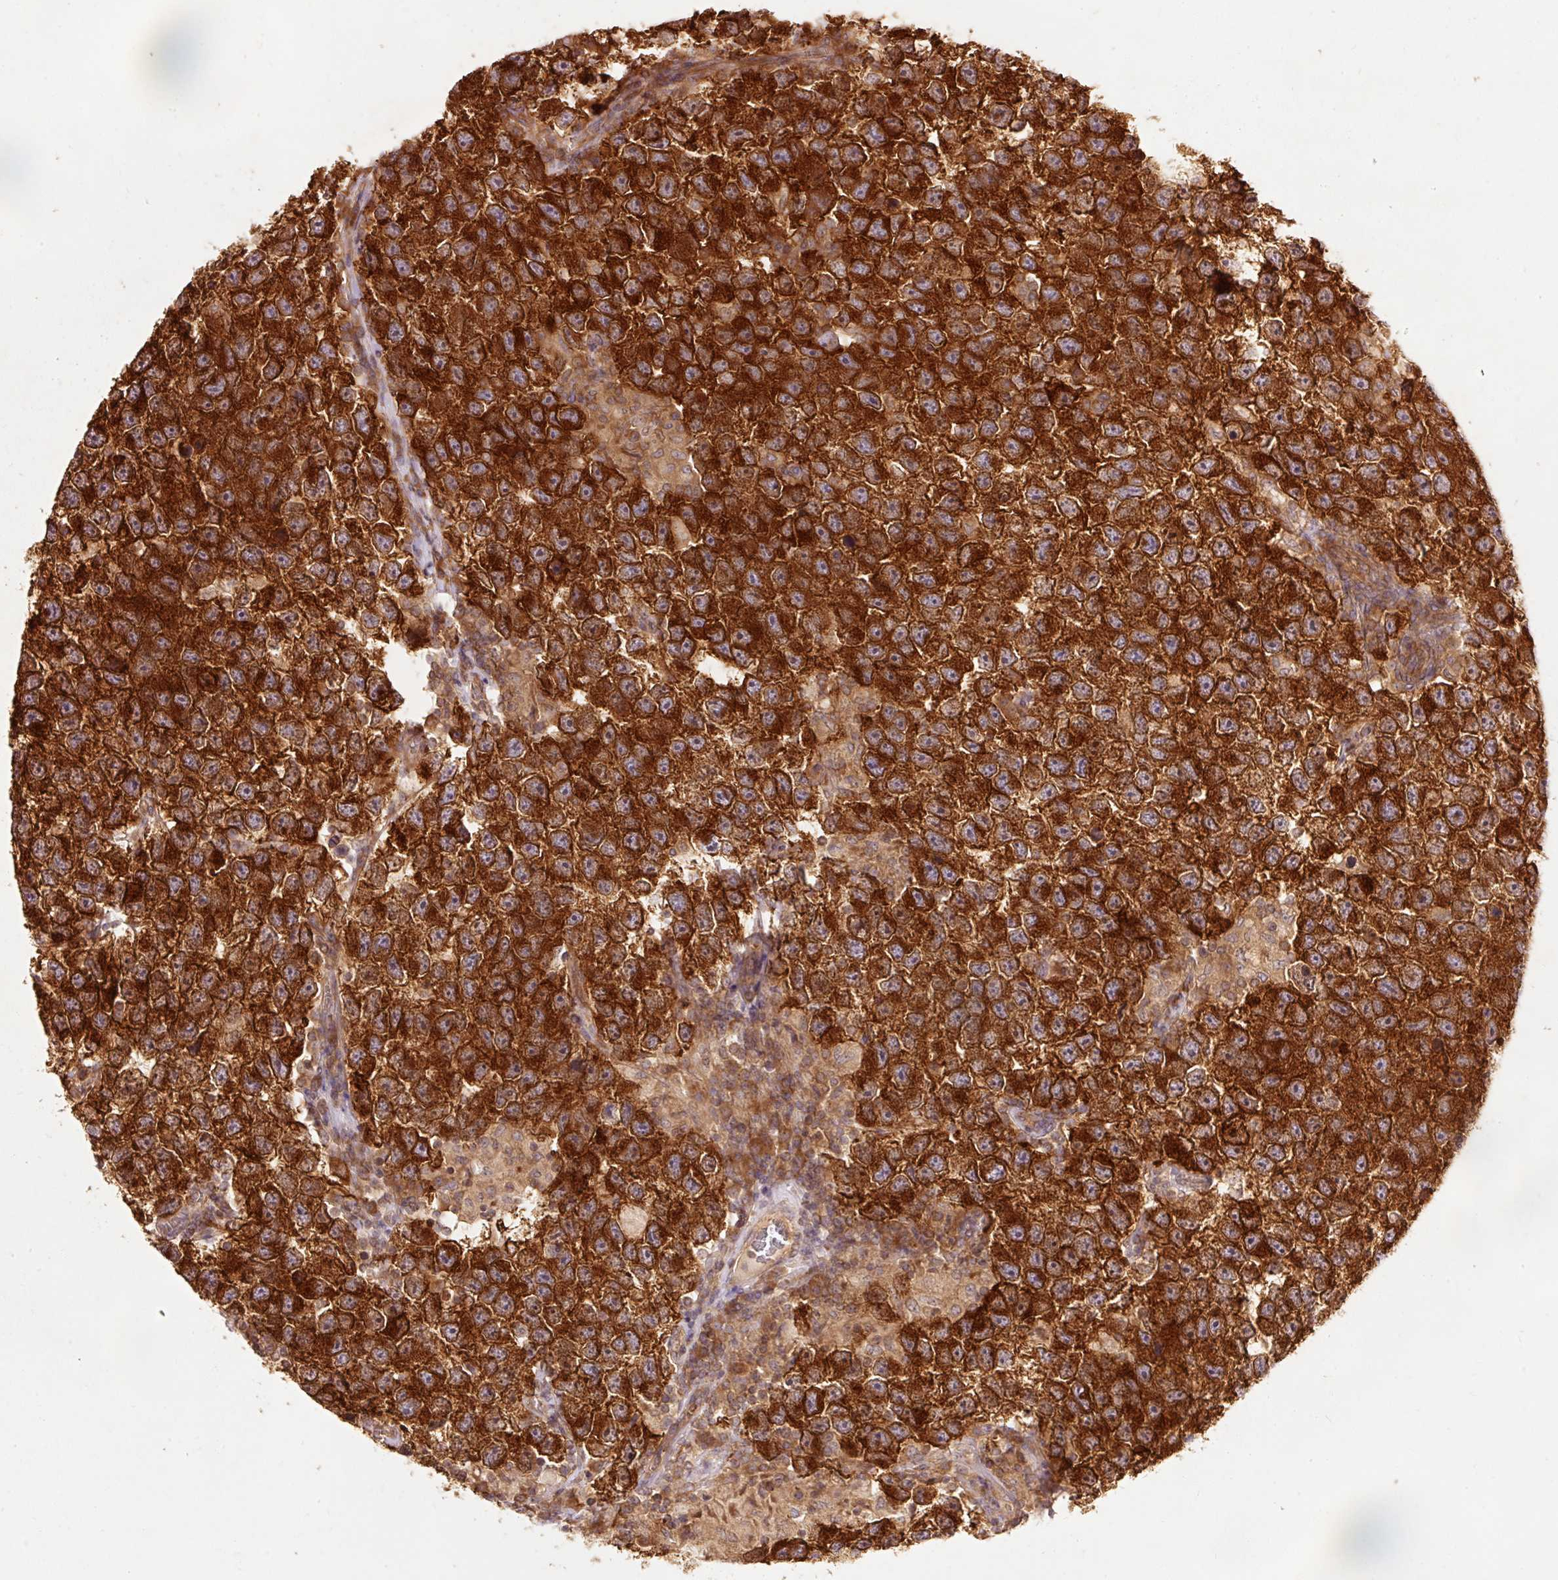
{"staining": {"intensity": "strong", "quantity": ">75%", "location": "cytoplasmic/membranous"}, "tissue": "testis cancer", "cell_type": "Tumor cells", "image_type": "cancer", "snomed": [{"axis": "morphology", "description": "Seminoma, NOS"}, {"axis": "topography", "description": "Testis"}], "caption": "IHC of human testis cancer (seminoma) shows high levels of strong cytoplasmic/membranous positivity in about >75% of tumor cells. The protein is shown in brown color, while the nuclei are stained blue.", "gene": "PDAP1", "patient": {"sex": "male", "age": 26}}